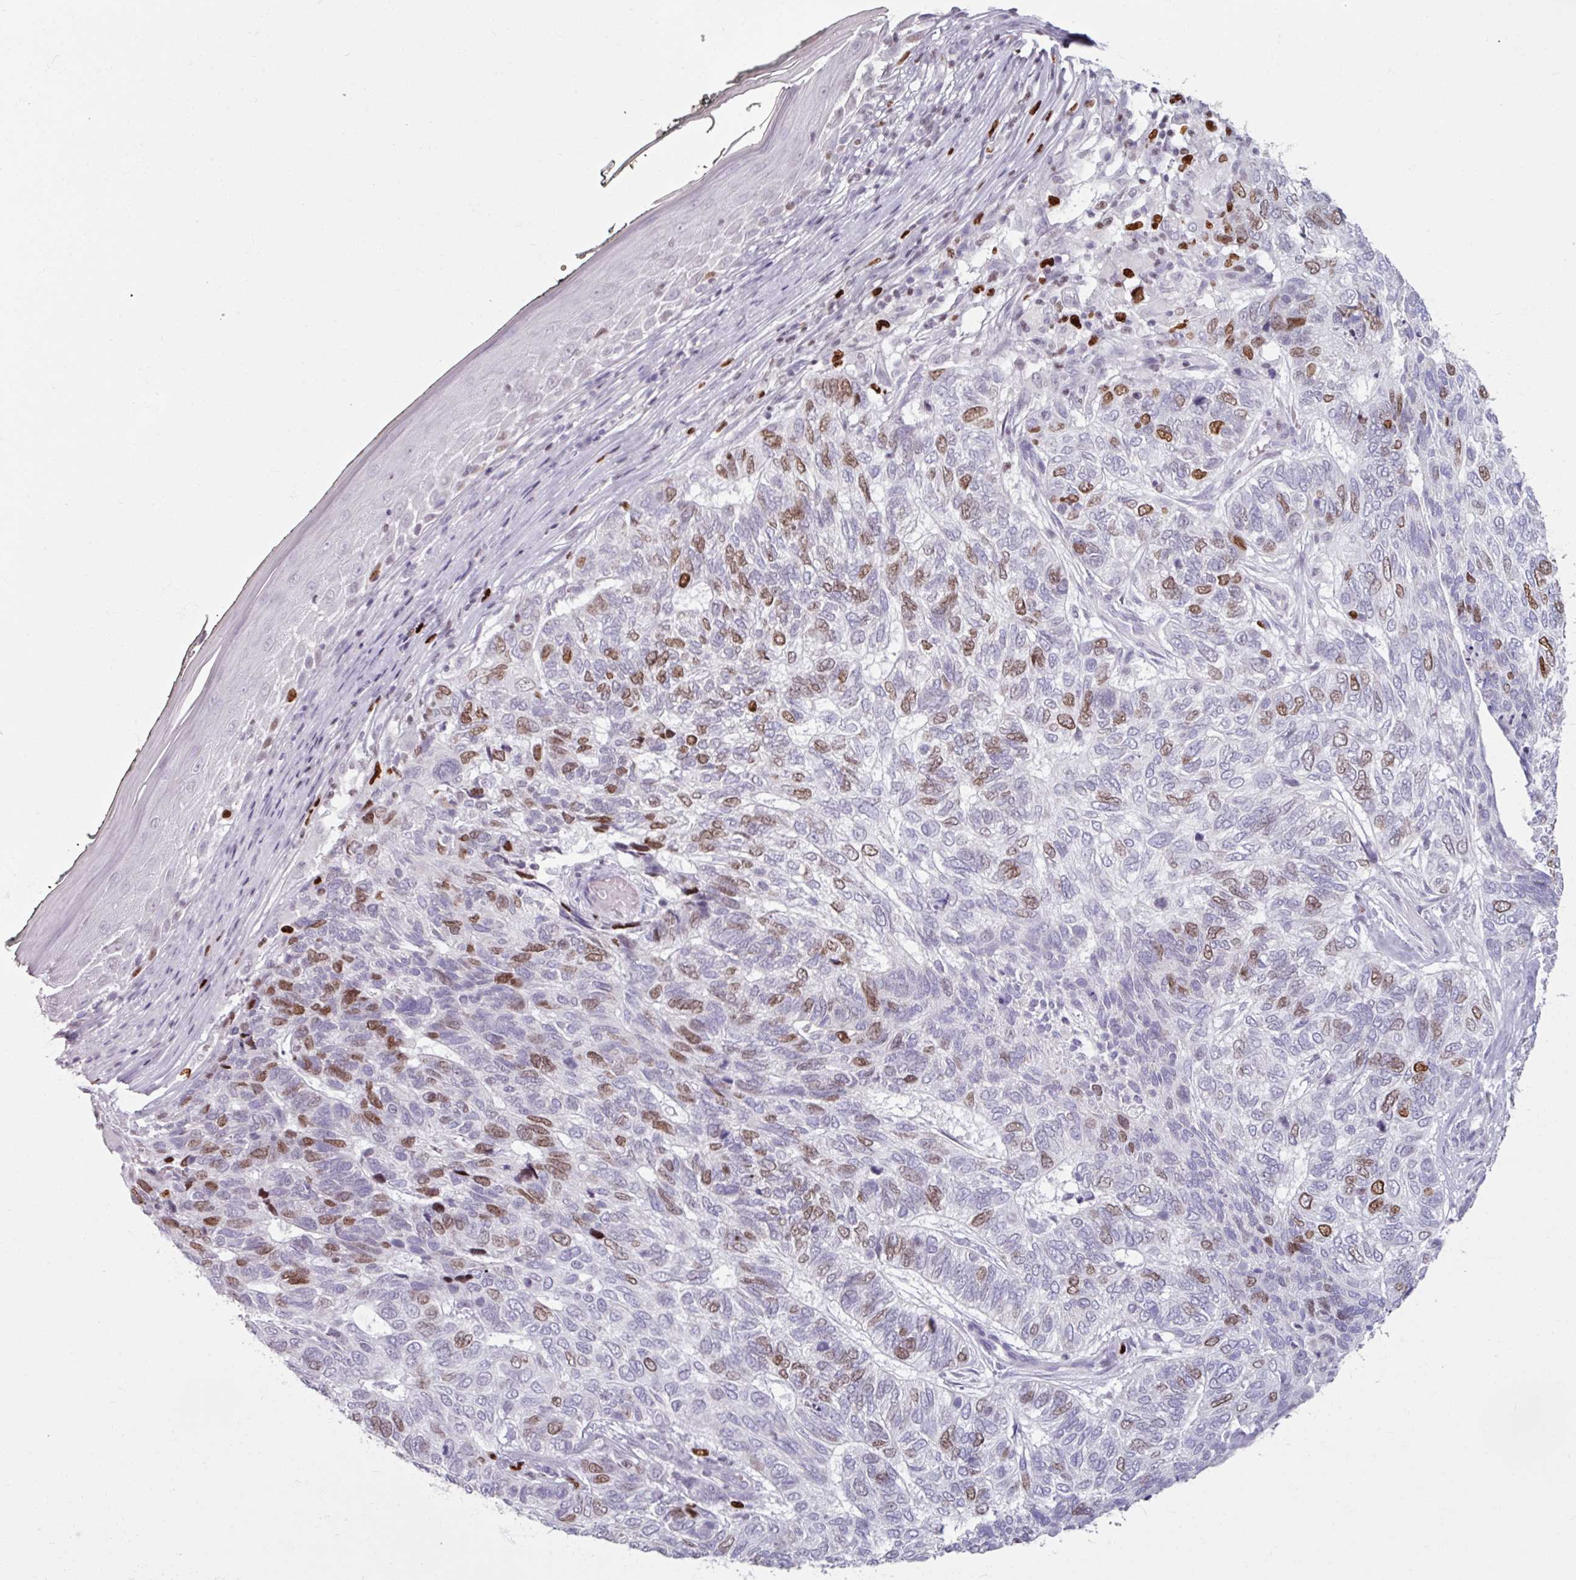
{"staining": {"intensity": "moderate", "quantity": "<25%", "location": "nuclear"}, "tissue": "skin cancer", "cell_type": "Tumor cells", "image_type": "cancer", "snomed": [{"axis": "morphology", "description": "Basal cell carcinoma"}, {"axis": "topography", "description": "Skin"}], "caption": "Basal cell carcinoma (skin) stained with a protein marker shows moderate staining in tumor cells.", "gene": "ATAD2", "patient": {"sex": "female", "age": 65}}